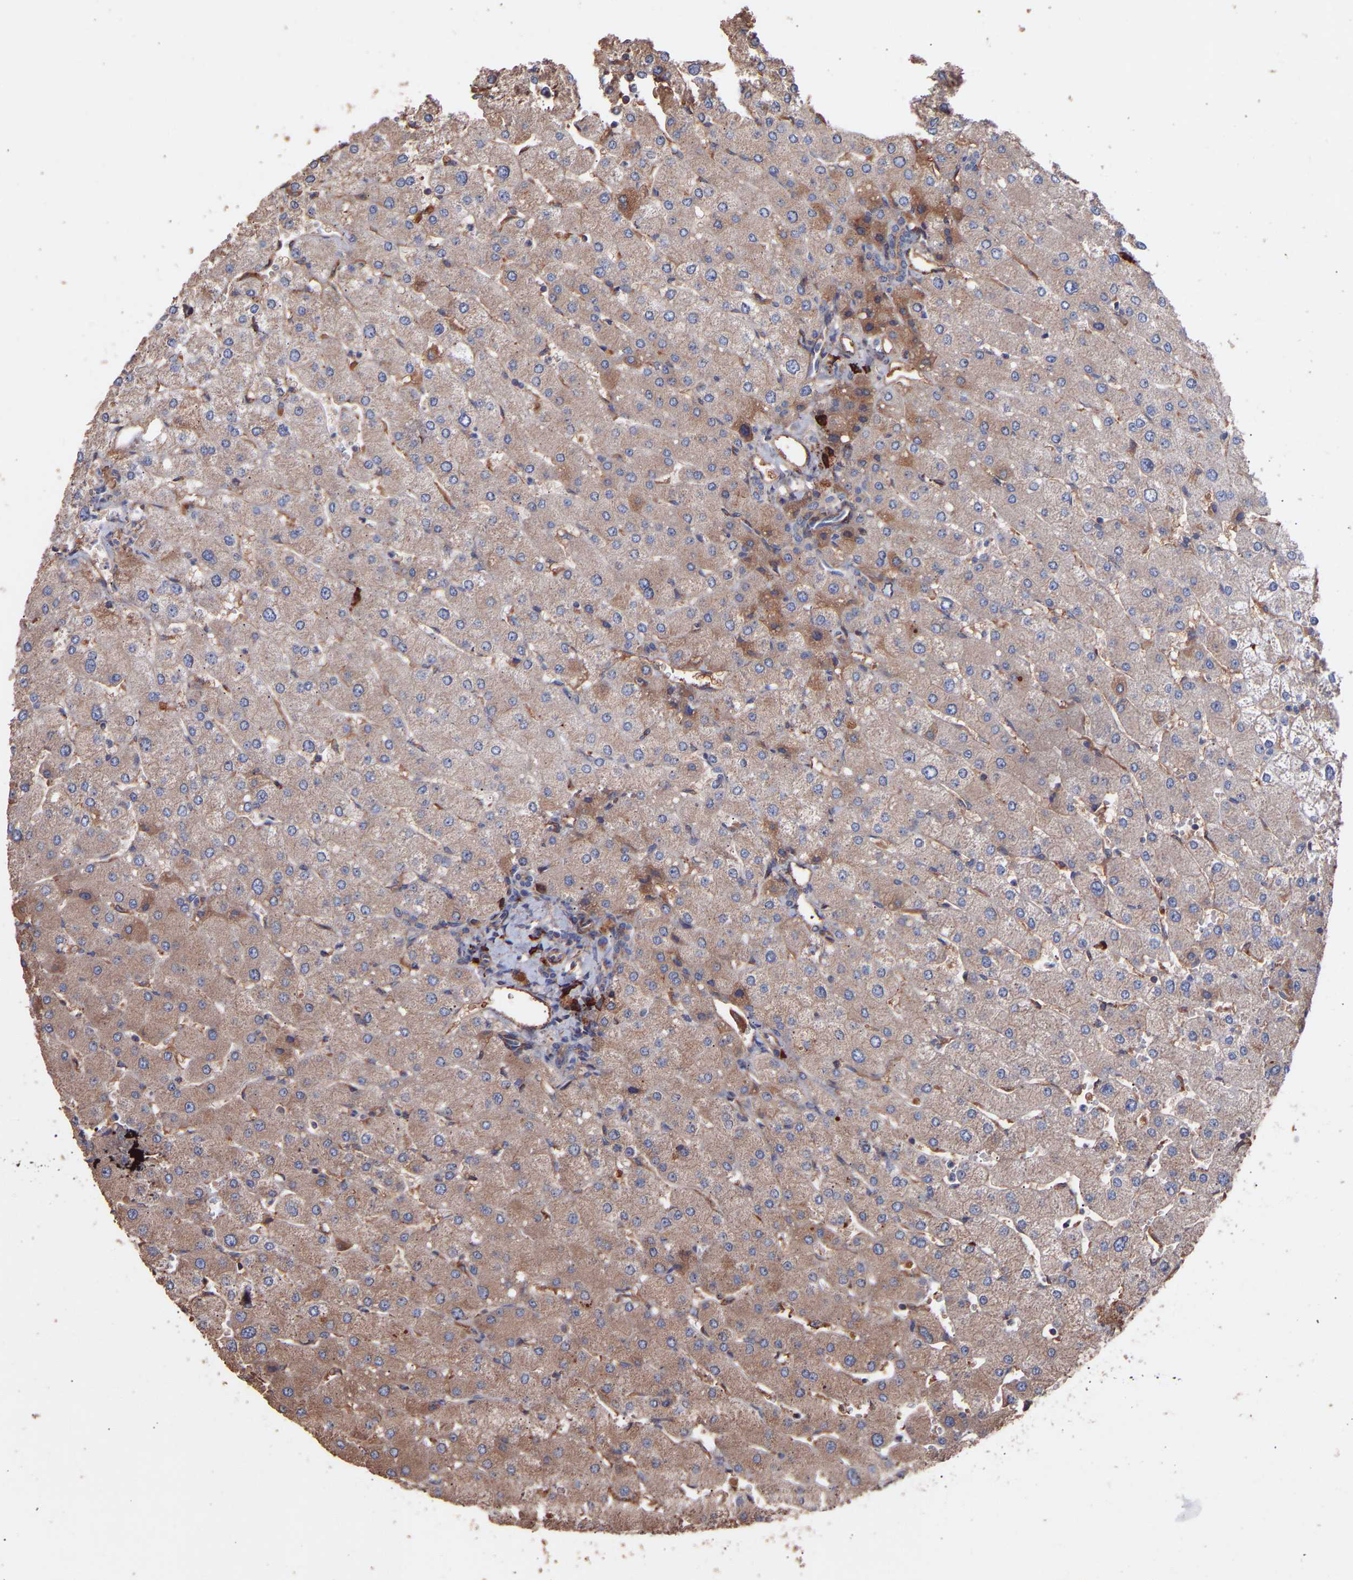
{"staining": {"intensity": "moderate", "quantity": ">75%", "location": "cytoplasmic/membranous"}, "tissue": "liver", "cell_type": "Cholangiocytes", "image_type": "normal", "snomed": [{"axis": "morphology", "description": "Normal tissue, NOS"}, {"axis": "topography", "description": "Liver"}], "caption": "This is an image of immunohistochemistry (IHC) staining of unremarkable liver, which shows moderate expression in the cytoplasmic/membranous of cholangiocytes.", "gene": "TMEM268", "patient": {"sex": "male", "age": 55}}